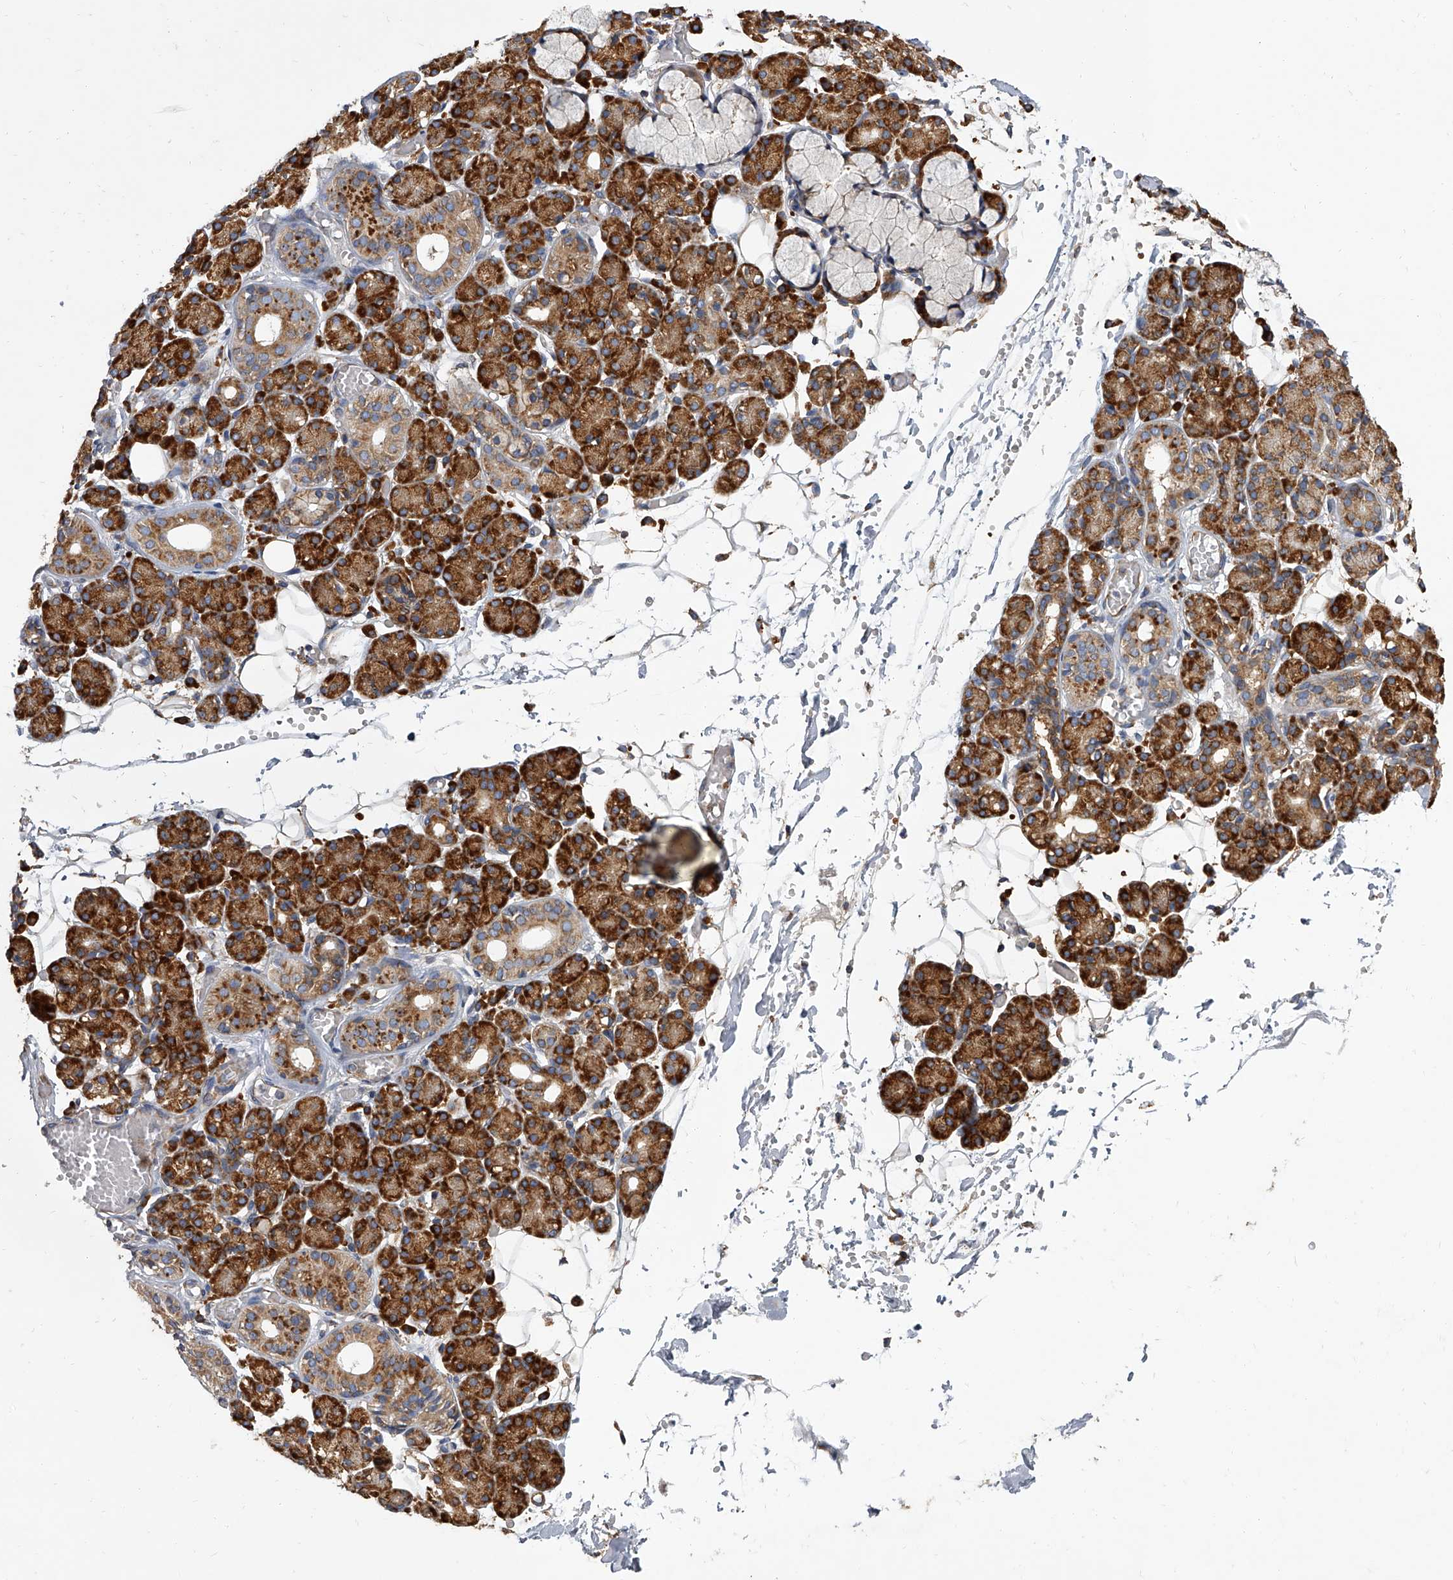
{"staining": {"intensity": "strong", "quantity": ">75%", "location": "cytoplasmic/membranous"}, "tissue": "salivary gland", "cell_type": "Glandular cells", "image_type": "normal", "snomed": [{"axis": "morphology", "description": "Normal tissue, NOS"}, {"axis": "topography", "description": "Salivary gland"}], "caption": "The photomicrograph demonstrates a brown stain indicating the presence of a protein in the cytoplasmic/membranous of glandular cells in salivary gland. (Stains: DAB in brown, nuclei in blue, Microscopy: brightfield microscopy at high magnification).", "gene": "EIF2S2", "patient": {"sex": "male", "age": 63}}